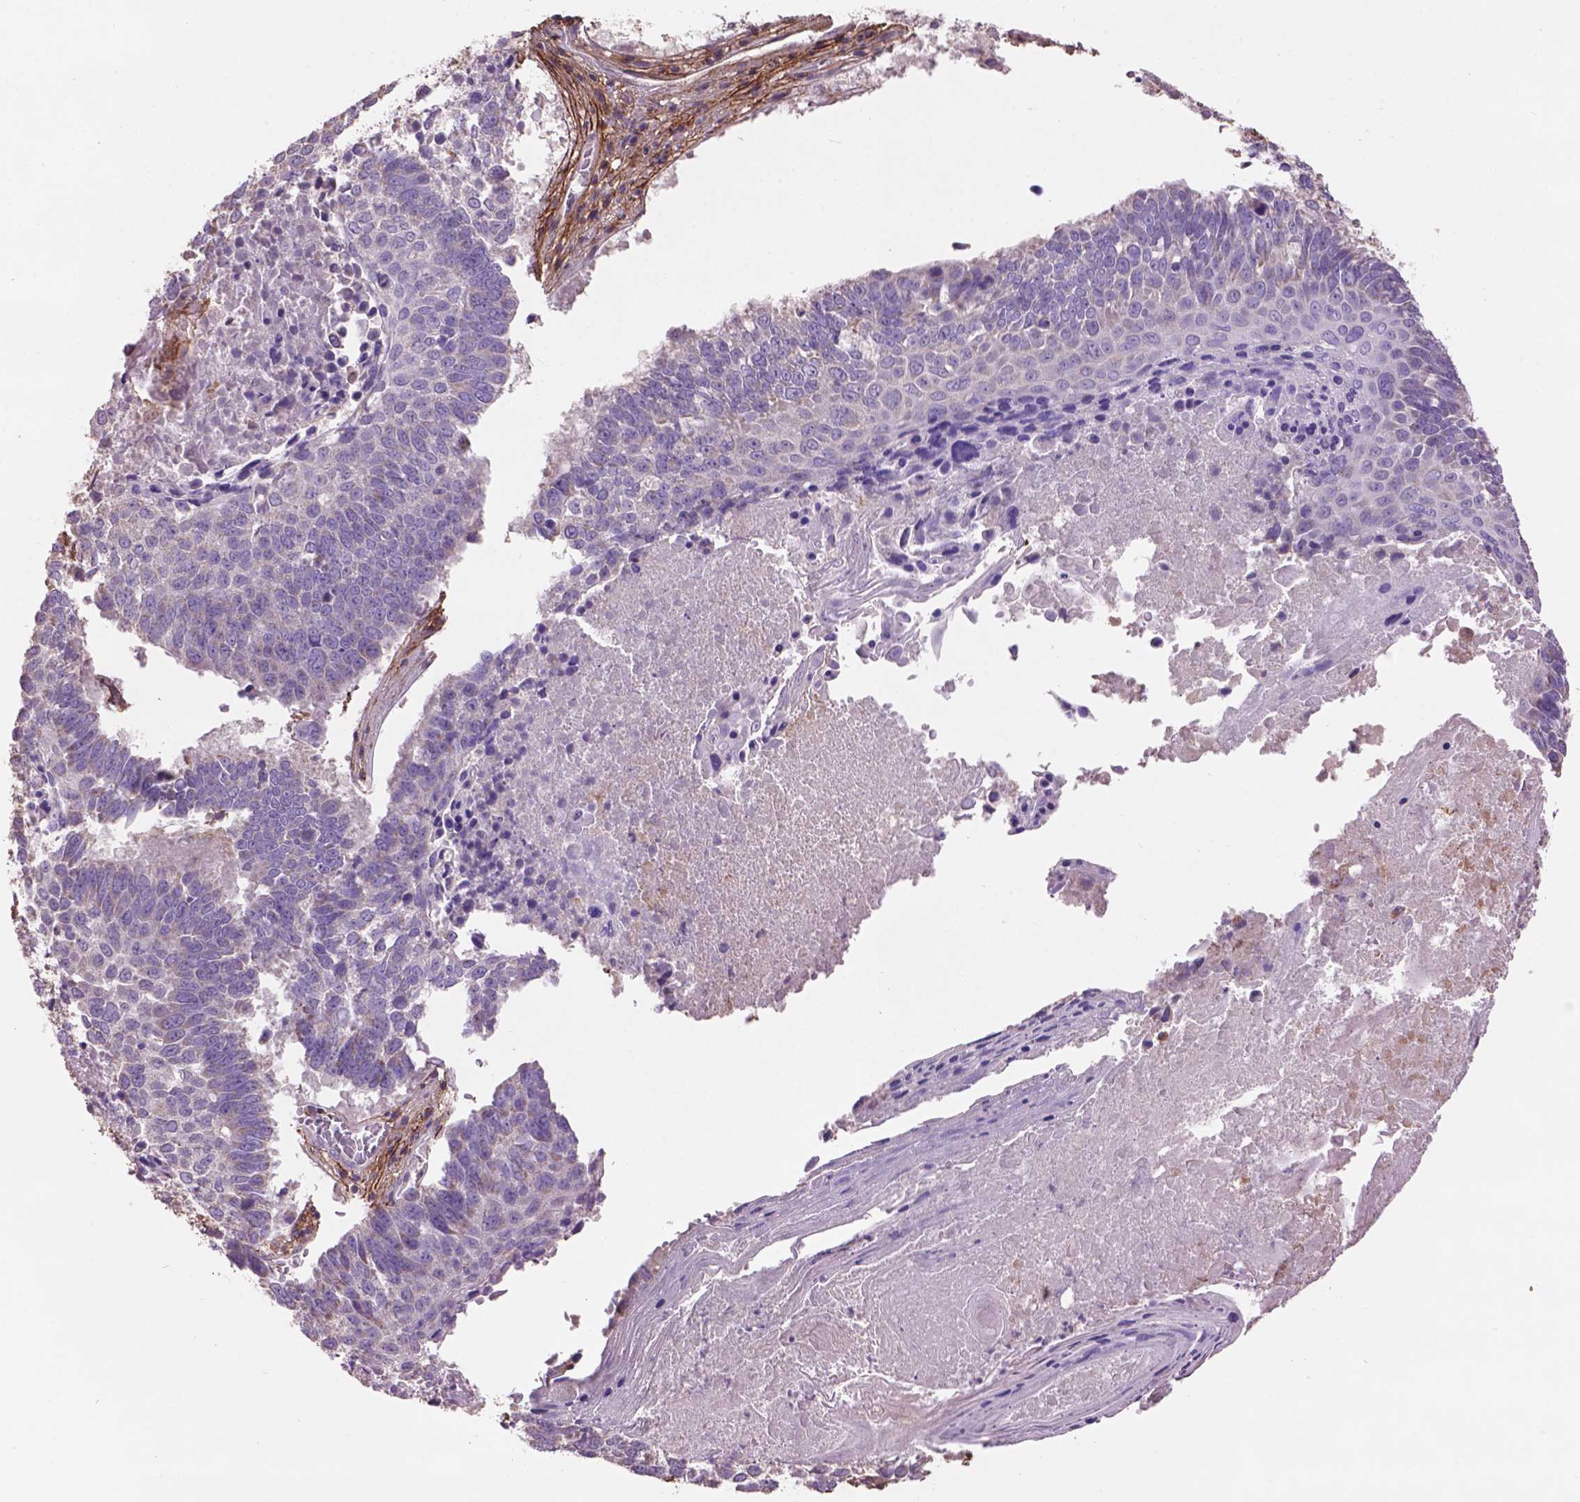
{"staining": {"intensity": "negative", "quantity": "none", "location": "none"}, "tissue": "lung cancer", "cell_type": "Tumor cells", "image_type": "cancer", "snomed": [{"axis": "morphology", "description": "Squamous cell carcinoma, NOS"}, {"axis": "topography", "description": "Lung"}], "caption": "Tumor cells are negative for brown protein staining in squamous cell carcinoma (lung).", "gene": "LRRC3C", "patient": {"sex": "male", "age": 73}}